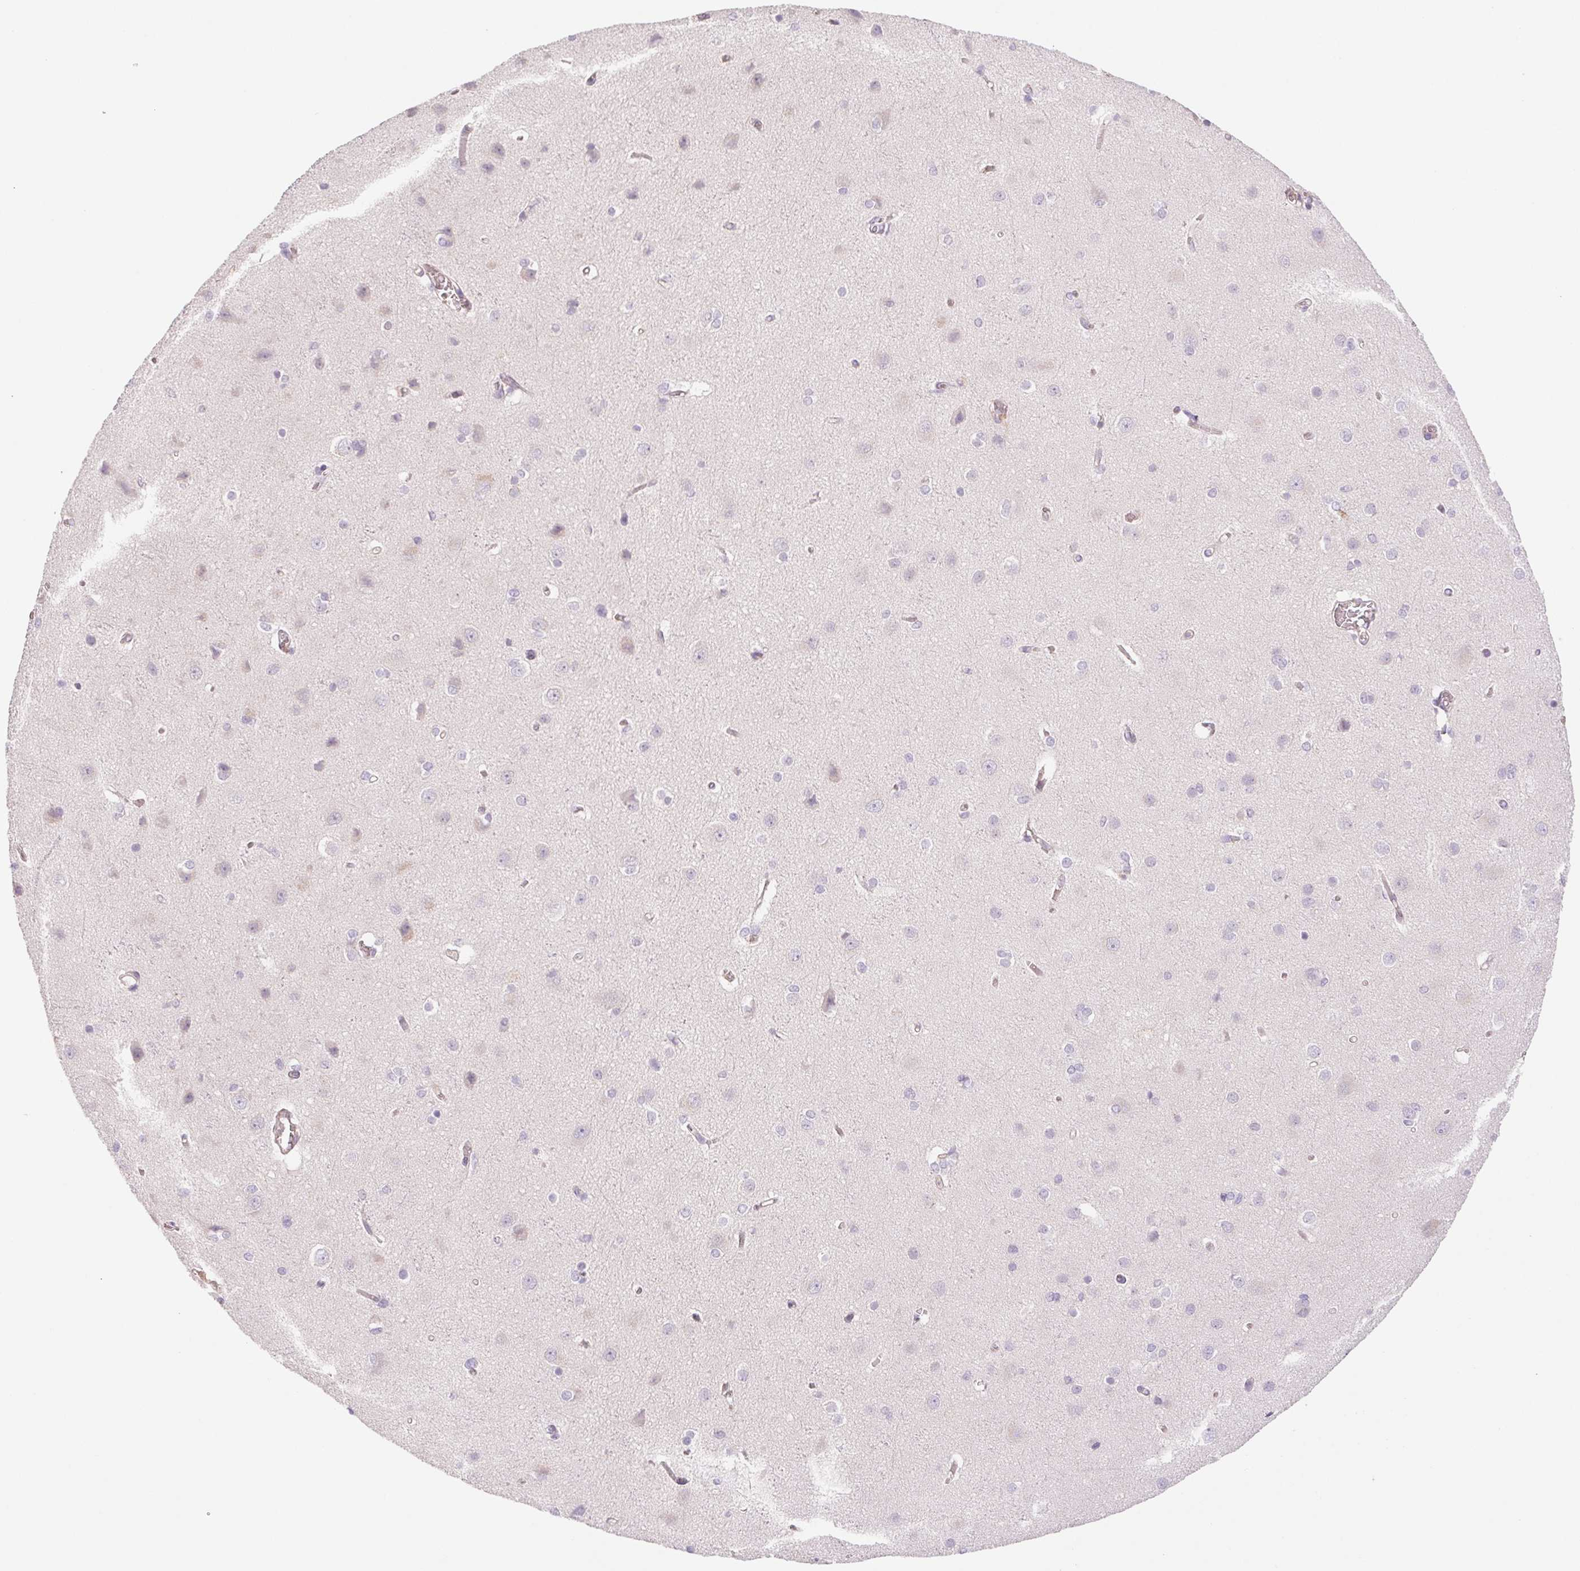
{"staining": {"intensity": "negative", "quantity": "none", "location": "none"}, "tissue": "cerebral cortex", "cell_type": "Endothelial cells", "image_type": "normal", "snomed": [{"axis": "morphology", "description": "Normal tissue, NOS"}, {"axis": "topography", "description": "Cerebral cortex"}], "caption": "DAB (3,3'-diaminobenzidine) immunohistochemical staining of normal cerebral cortex exhibits no significant expression in endothelial cells. Brightfield microscopy of IHC stained with DAB (3,3'-diaminobenzidine) (brown) and hematoxylin (blue), captured at high magnification.", "gene": "IGFL3", "patient": {"sex": "male", "age": 37}}